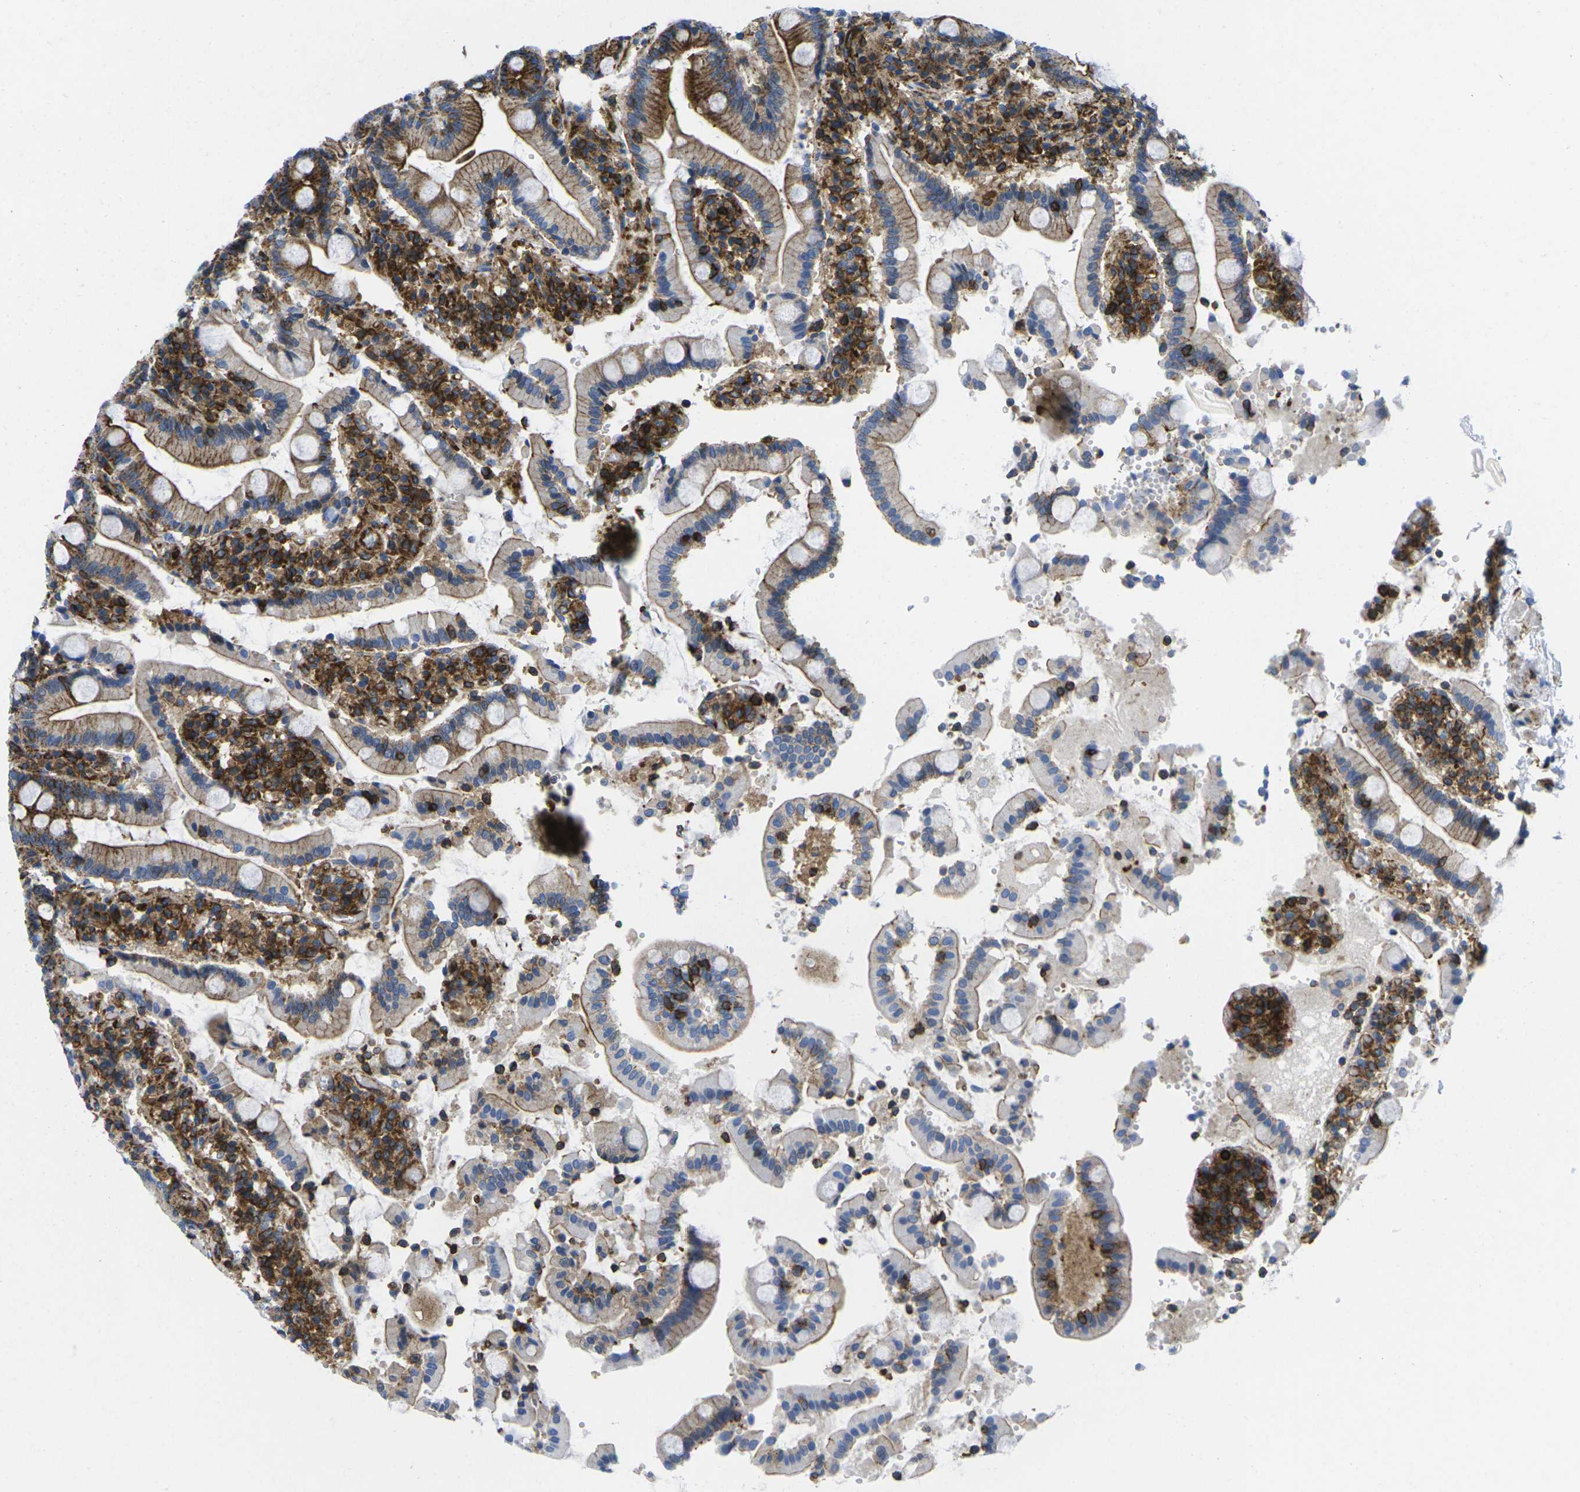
{"staining": {"intensity": "strong", "quantity": ">75%", "location": "cytoplasmic/membranous"}, "tissue": "duodenum", "cell_type": "Glandular cells", "image_type": "normal", "snomed": [{"axis": "morphology", "description": "Normal tissue, NOS"}, {"axis": "topography", "description": "Small intestine, NOS"}], "caption": "Protein expression by immunohistochemistry (IHC) demonstrates strong cytoplasmic/membranous positivity in about >75% of glandular cells in unremarkable duodenum.", "gene": "IQGAP1", "patient": {"sex": "female", "age": 71}}